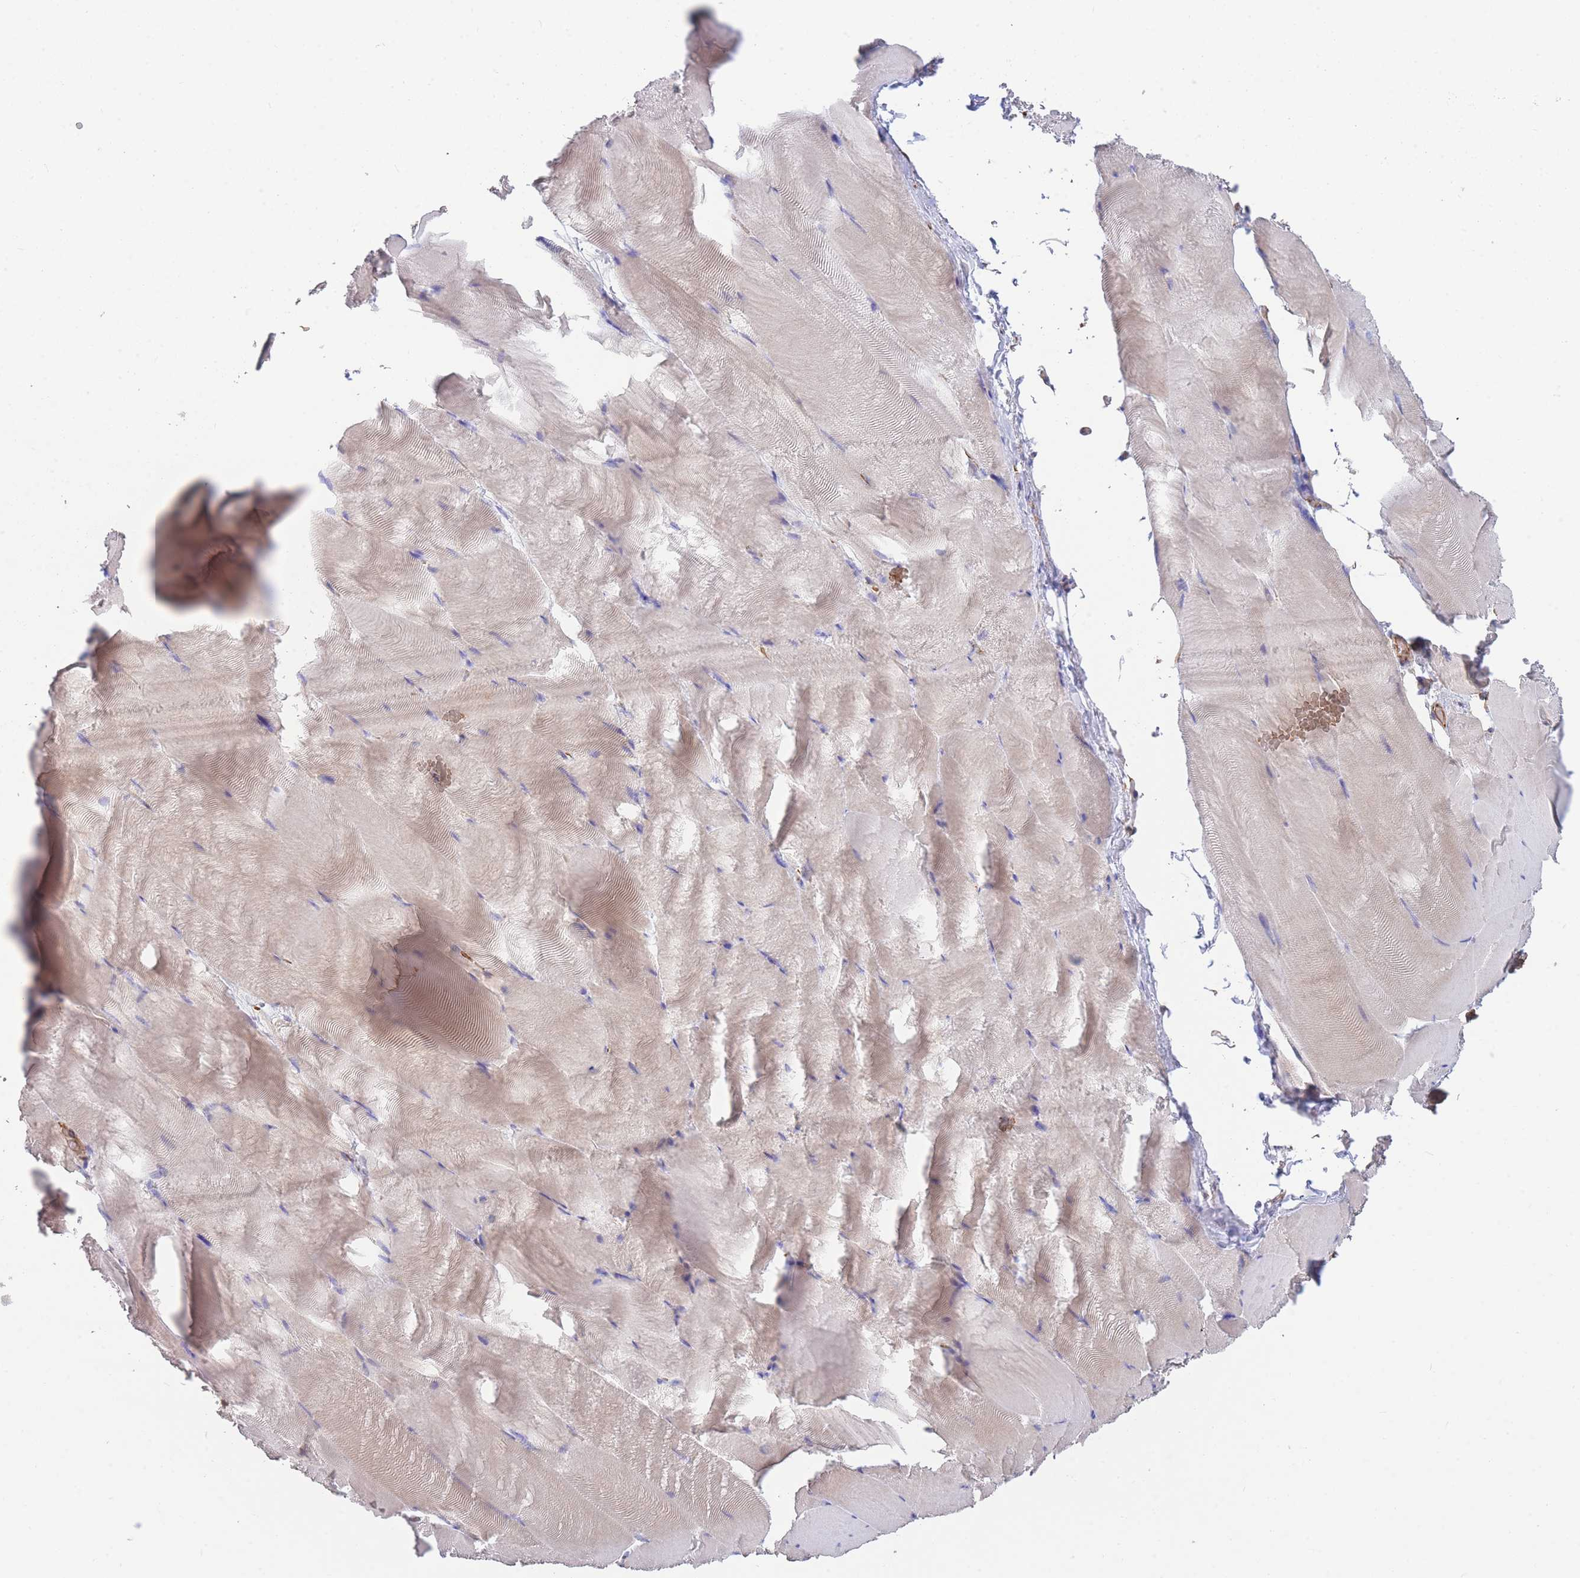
{"staining": {"intensity": "weak", "quantity": "<25%", "location": "cytoplasmic/membranous"}, "tissue": "skeletal muscle", "cell_type": "Myocytes", "image_type": "normal", "snomed": [{"axis": "morphology", "description": "Normal tissue, NOS"}, {"axis": "topography", "description": "Skeletal muscle"}], "caption": "The histopathology image shows no staining of myocytes in normal skeletal muscle.", "gene": "ANKRD53", "patient": {"sex": "female", "age": 64}}